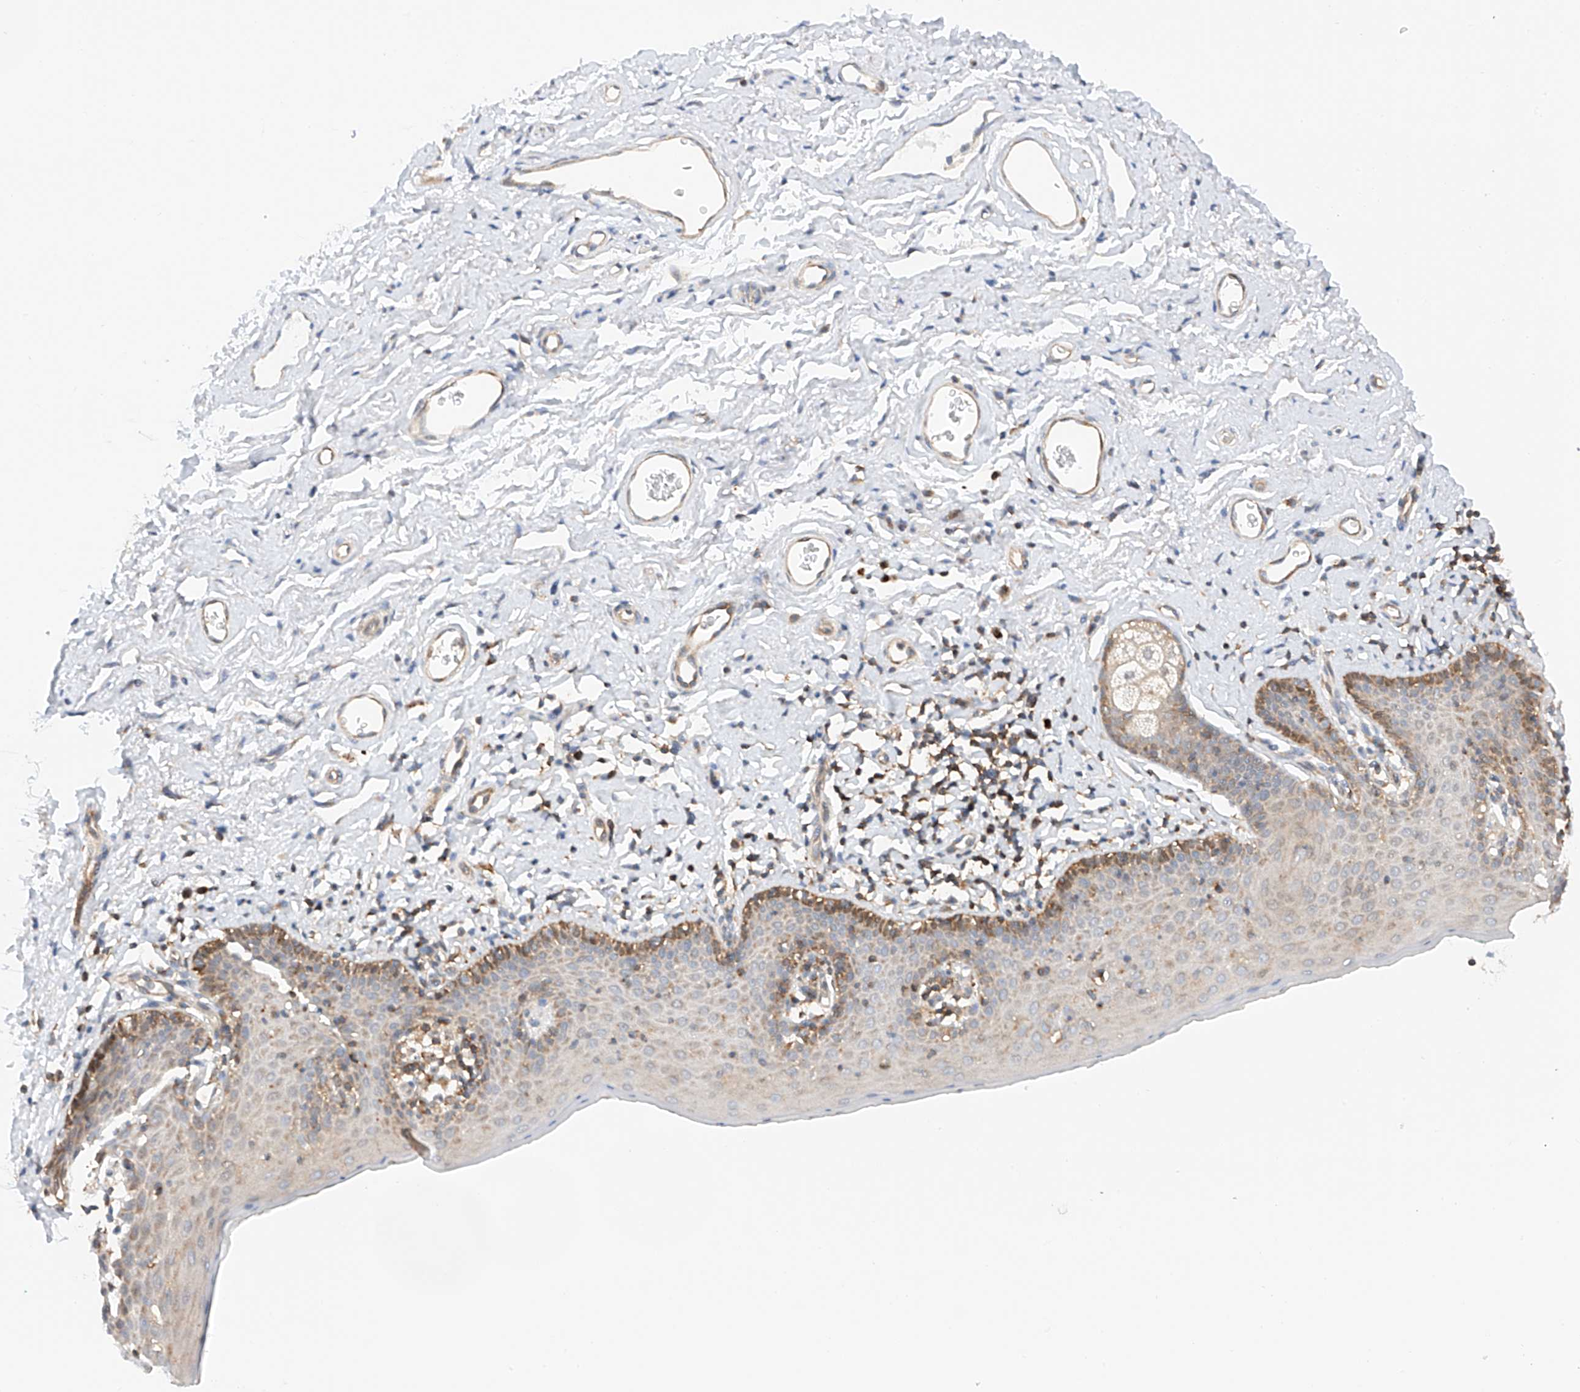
{"staining": {"intensity": "moderate", "quantity": "<25%", "location": "cytoplasmic/membranous"}, "tissue": "skin", "cell_type": "Epidermal cells", "image_type": "normal", "snomed": [{"axis": "morphology", "description": "Normal tissue, NOS"}, {"axis": "topography", "description": "Vulva"}], "caption": "Skin stained for a protein demonstrates moderate cytoplasmic/membranous positivity in epidermal cells. The staining was performed using DAB (3,3'-diaminobenzidine), with brown indicating positive protein expression. Nuclei are stained blue with hematoxylin.", "gene": "MFN2", "patient": {"sex": "female", "age": 66}}